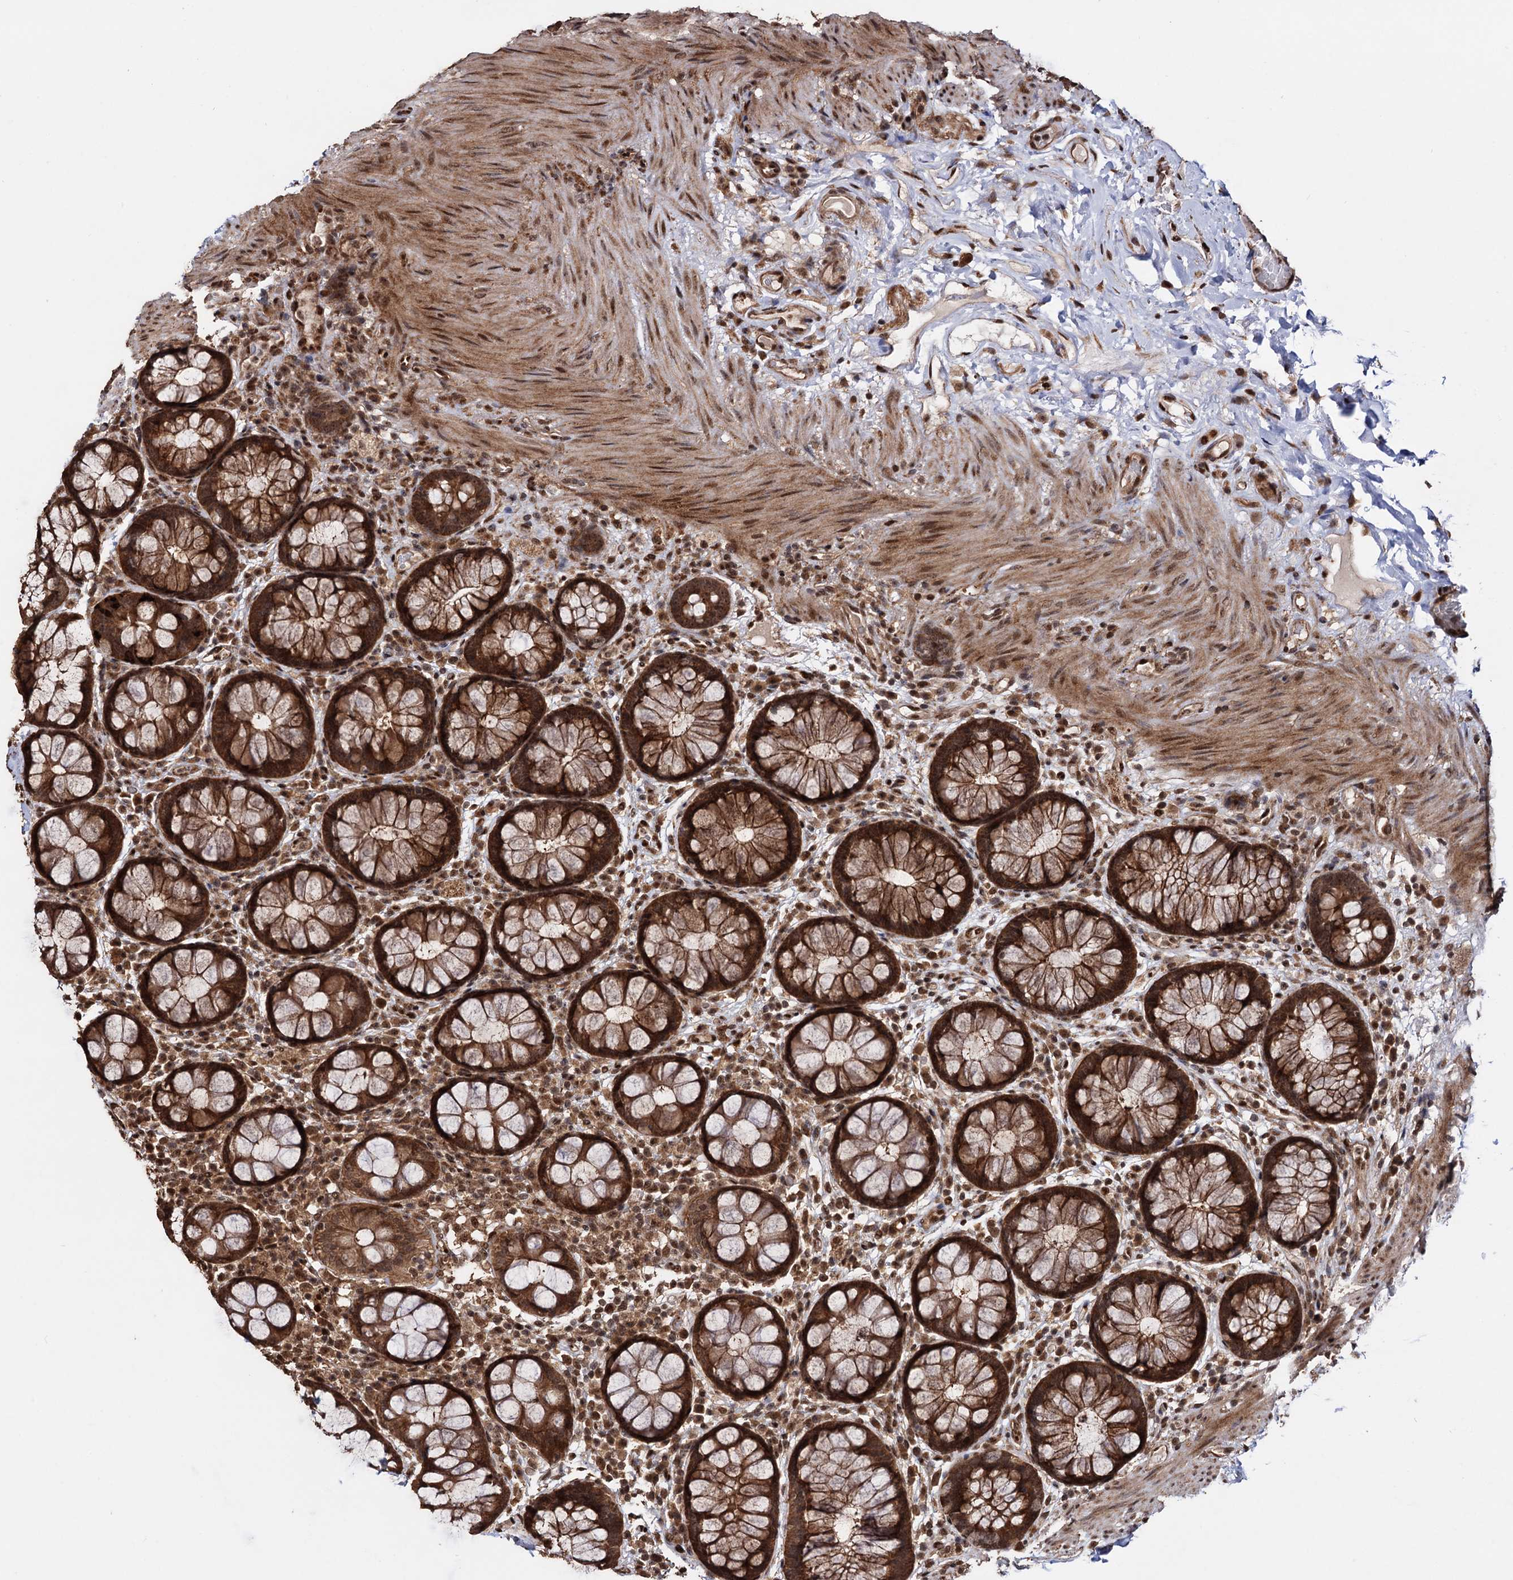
{"staining": {"intensity": "strong", "quantity": ">75%", "location": "cytoplasmic/membranous,nuclear"}, "tissue": "rectum", "cell_type": "Glandular cells", "image_type": "normal", "snomed": [{"axis": "morphology", "description": "Normal tissue, NOS"}, {"axis": "topography", "description": "Rectum"}], "caption": "About >75% of glandular cells in benign rectum demonstrate strong cytoplasmic/membranous,nuclear protein positivity as visualized by brown immunohistochemical staining.", "gene": "PIGB", "patient": {"sex": "male", "age": 83}}